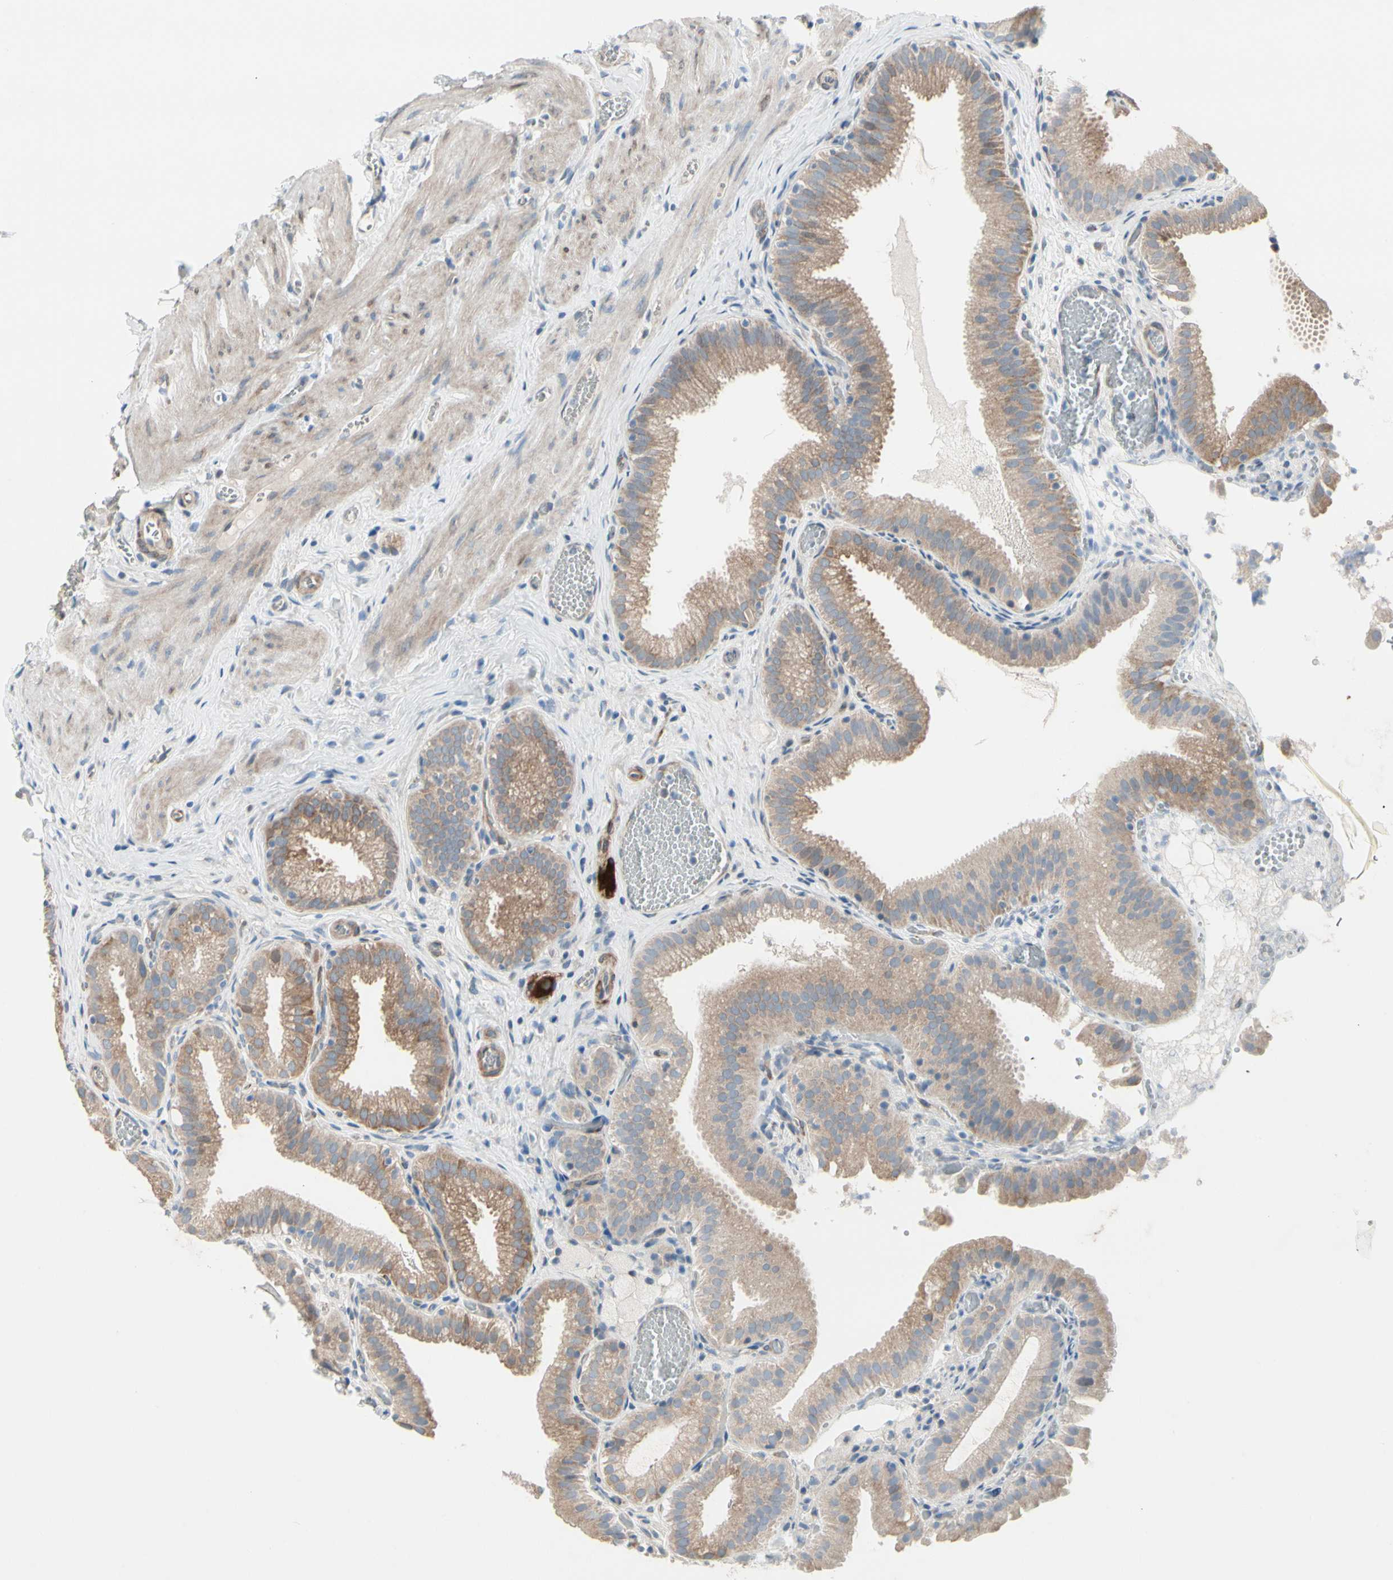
{"staining": {"intensity": "moderate", "quantity": ">75%", "location": "cytoplasmic/membranous"}, "tissue": "gallbladder", "cell_type": "Glandular cells", "image_type": "normal", "snomed": [{"axis": "morphology", "description": "Normal tissue, NOS"}, {"axis": "topography", "description": "Gallbladder"}], "caption": "Protein expression analysis of benign gallbladder displays moderate cytoplasmic/membranous expression in about >75% of glandular cells. (brown staining indicates protein expression, while blue staining denotes nuclei).", "gene": "MAP2", "patient": {"sex": "male", "age": 54}}